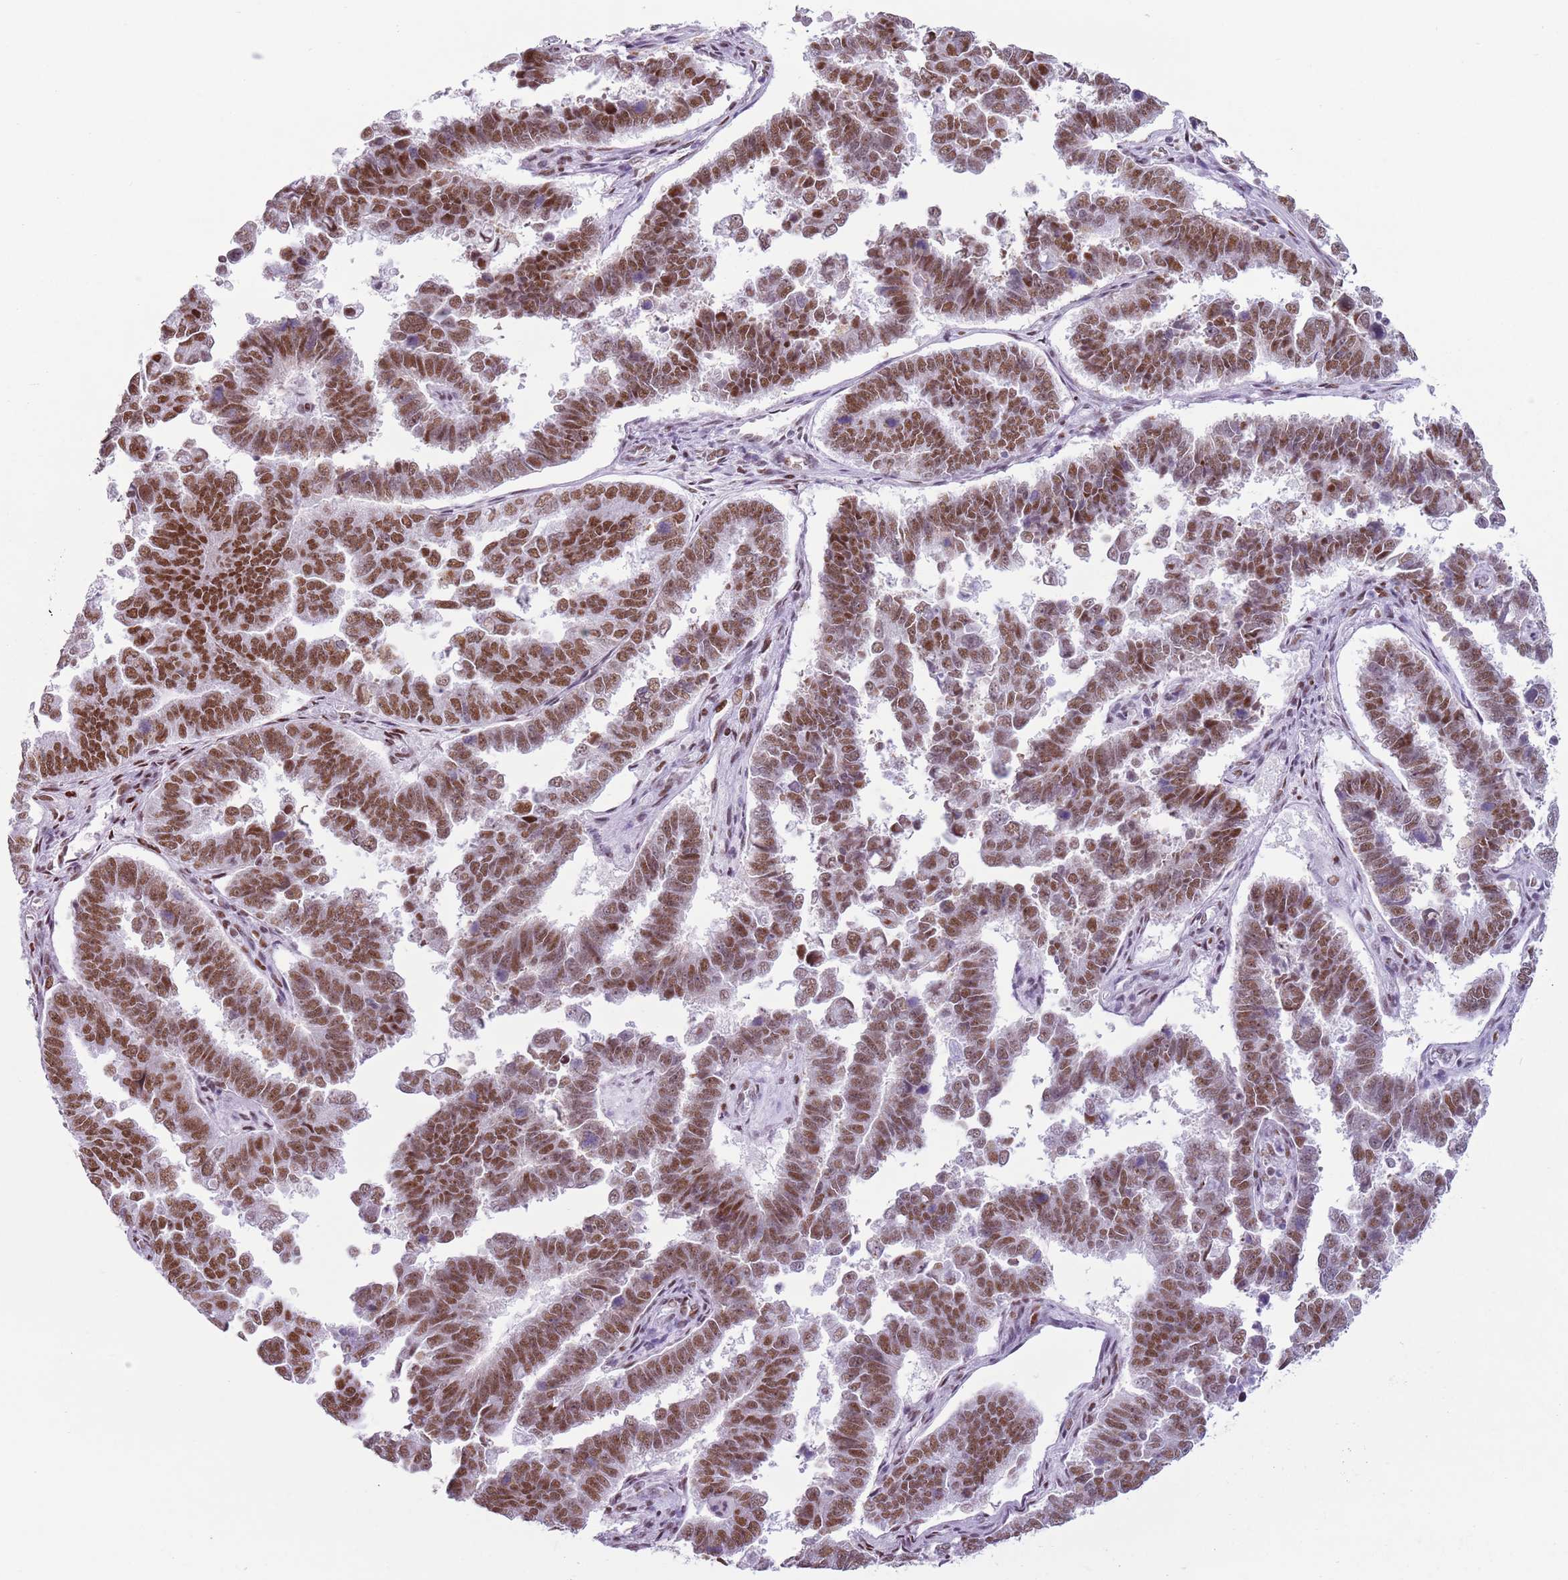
{"staining": {"intensity": "moderate", "quantity": ">75%", "location": "nuclear"}, "tissue": "endometrial cancer", "cell_type": "Tumor cells", "image_type": "cancer", "snomed": [{"axis": "morphology", "description": "Adenocarcinoma, NOS"}, {"axis": "topography", "description": "Endometrium"}], "caption": "Human endometrial adenocarcinoma stained with a brown dye exhibits moderate nuclear positive expression in about >75% of tumor cells.", "gene": "FAM104B", "patient": {"sex": "female", "age": 75}}